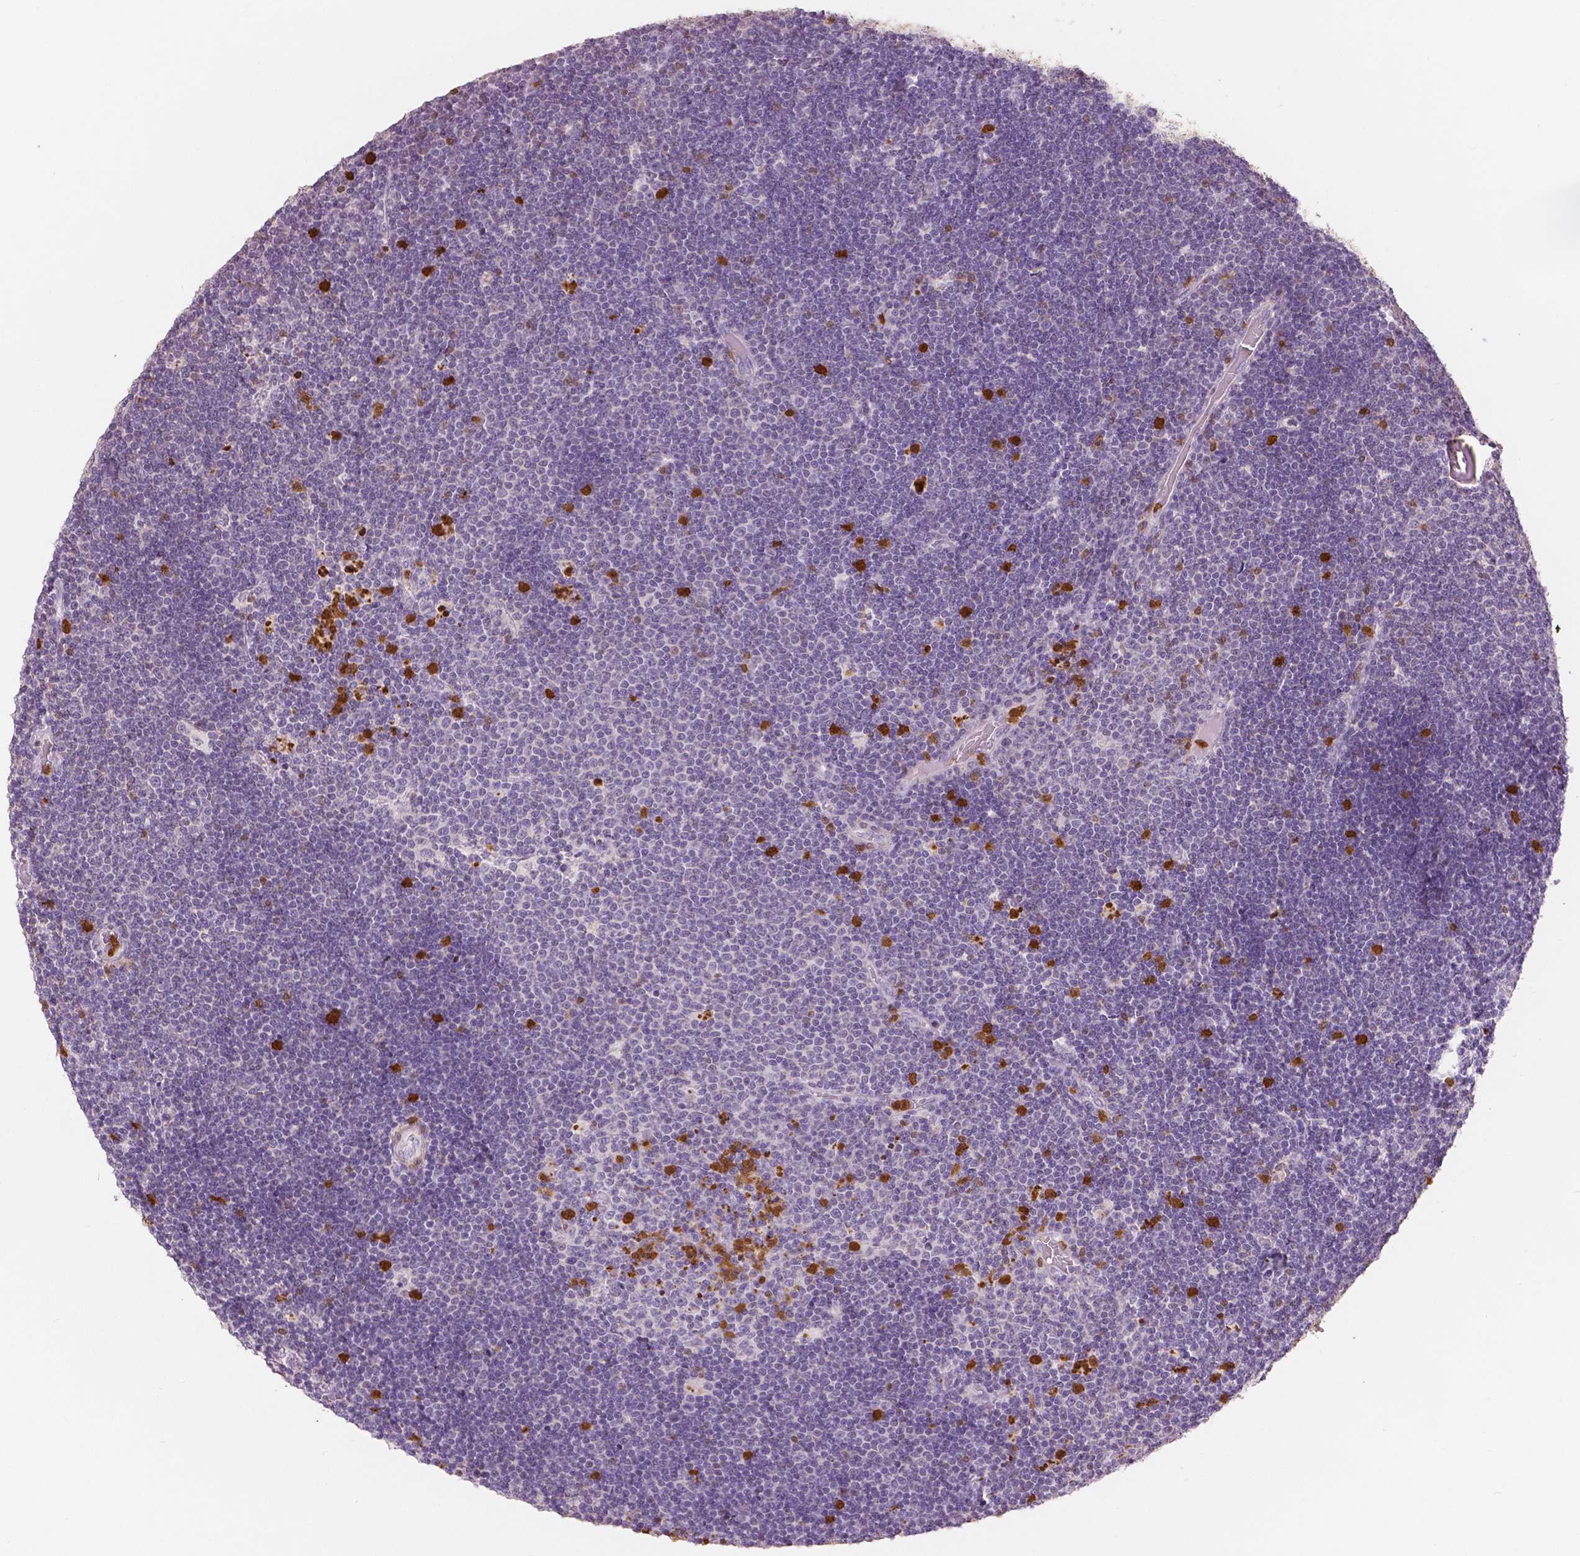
{"staining": {"intensity": "negative", "quantity": "none", "location": "none"}, "tissue": "lymphoma", "cell_type": "Tumor cells", "image_type": "cancer", "snomed": [{"axis": "morphology", "description": "Malignant lymphoma, non-Hodgkin's type, Low grade"}, {"axis": "topography", "description": "Brain"}], "caption": "The IHC histopathology image has no significant staining in tumor cells of low-grade malignant lymphoma, non-Hodgkin's type tissue.", "gene": "S100A4", "patient": {"sex": "female", "age": 66}}